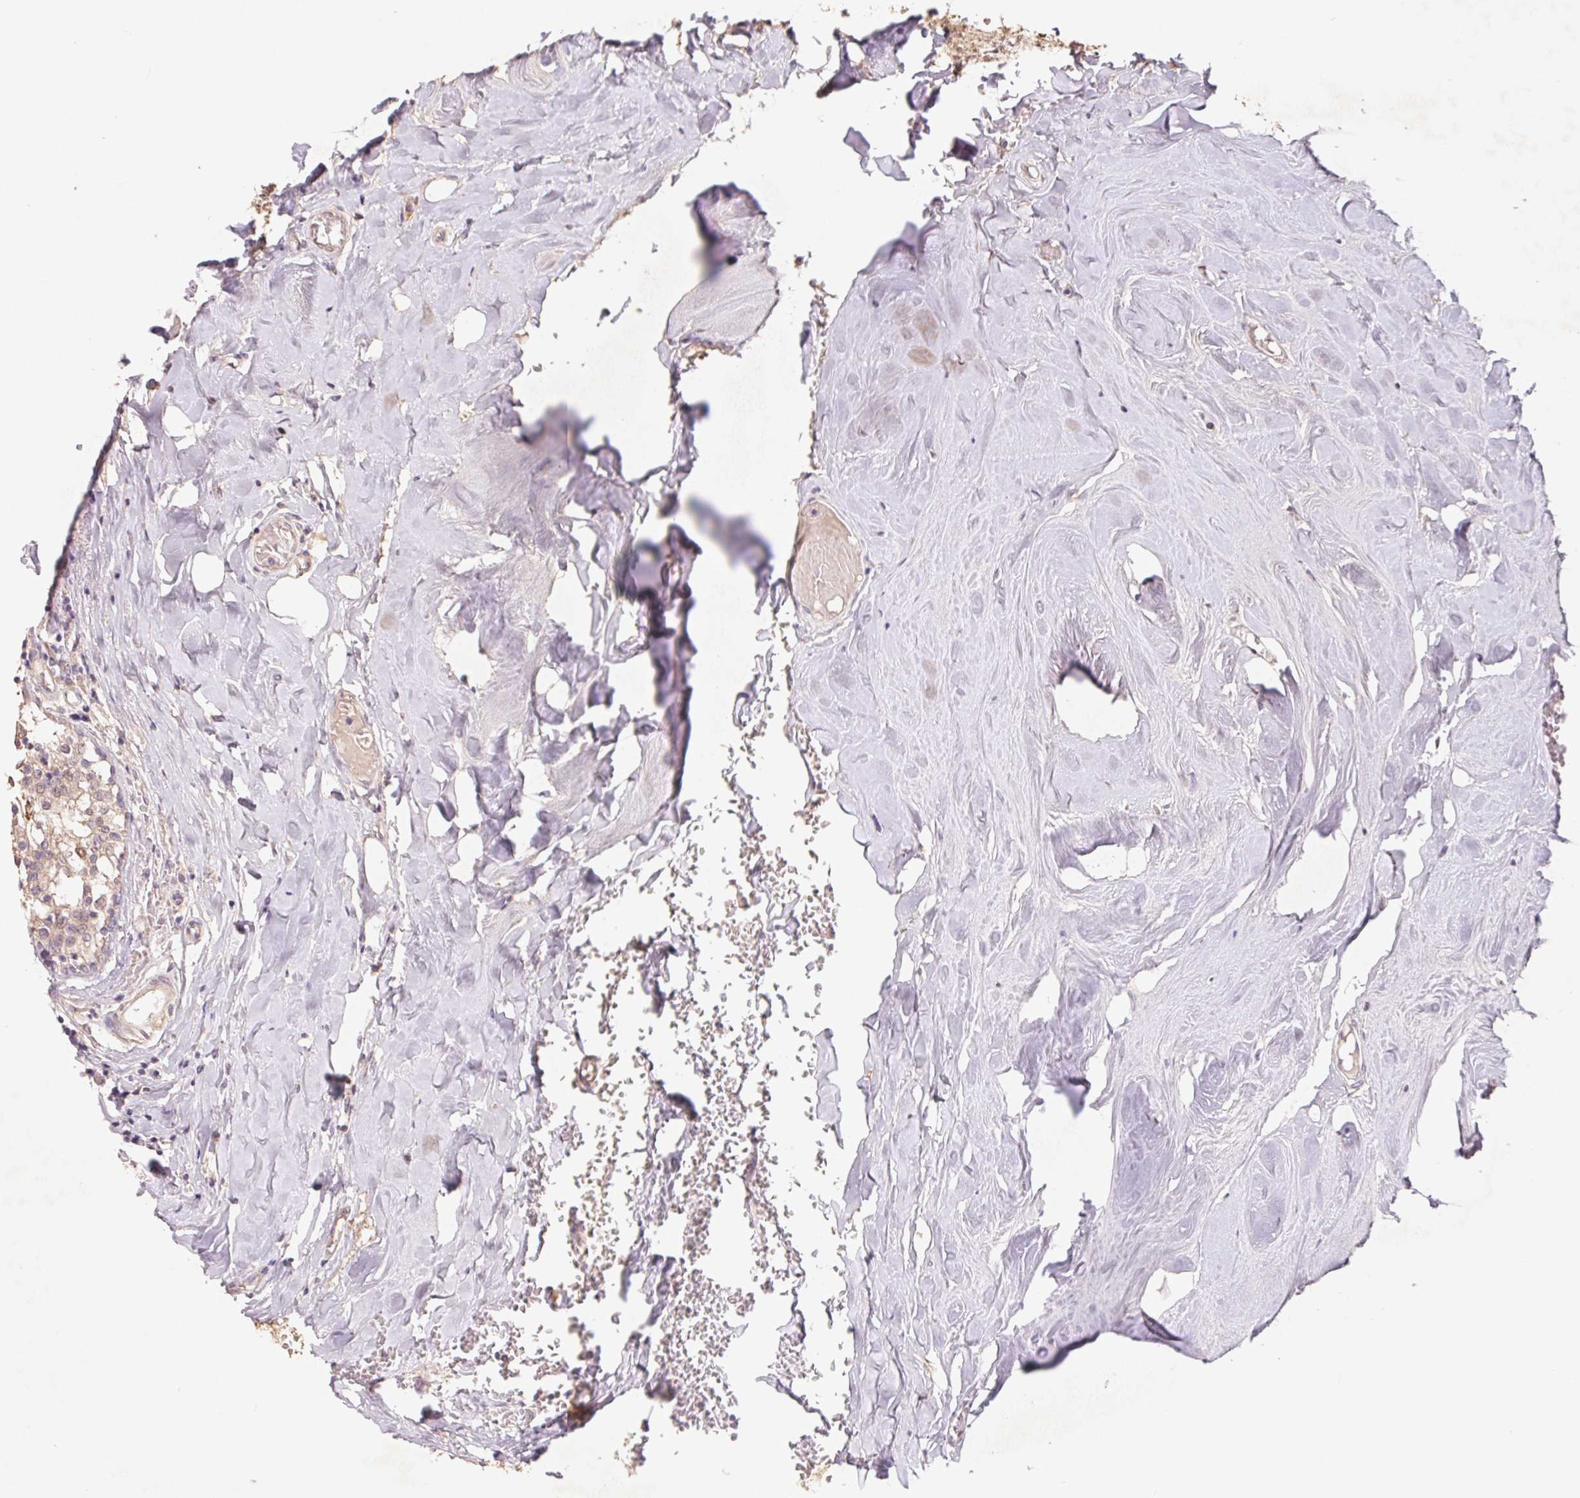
{"staining": {"intensity": "weak", "quantity": ">75%", "location": "cytoplasmic/membranous"}, "tissue": "breast cancer", "cell_type": "Tumor cells", "image_type": "cancer", "snomed": [{"axis": "morphology", "description": "Duct carcinoma"}, {"axis": "topography", "description": "Breast"}], "caption": "Weak cytoplasmic/membranous staining for a protein is appreciated in approximately >75% of tumor cells of breast invasive ductal carcinoma using immunohistochemistry.", "gene": "GRM2", "patient": {"sex": "female", "age": 61}}